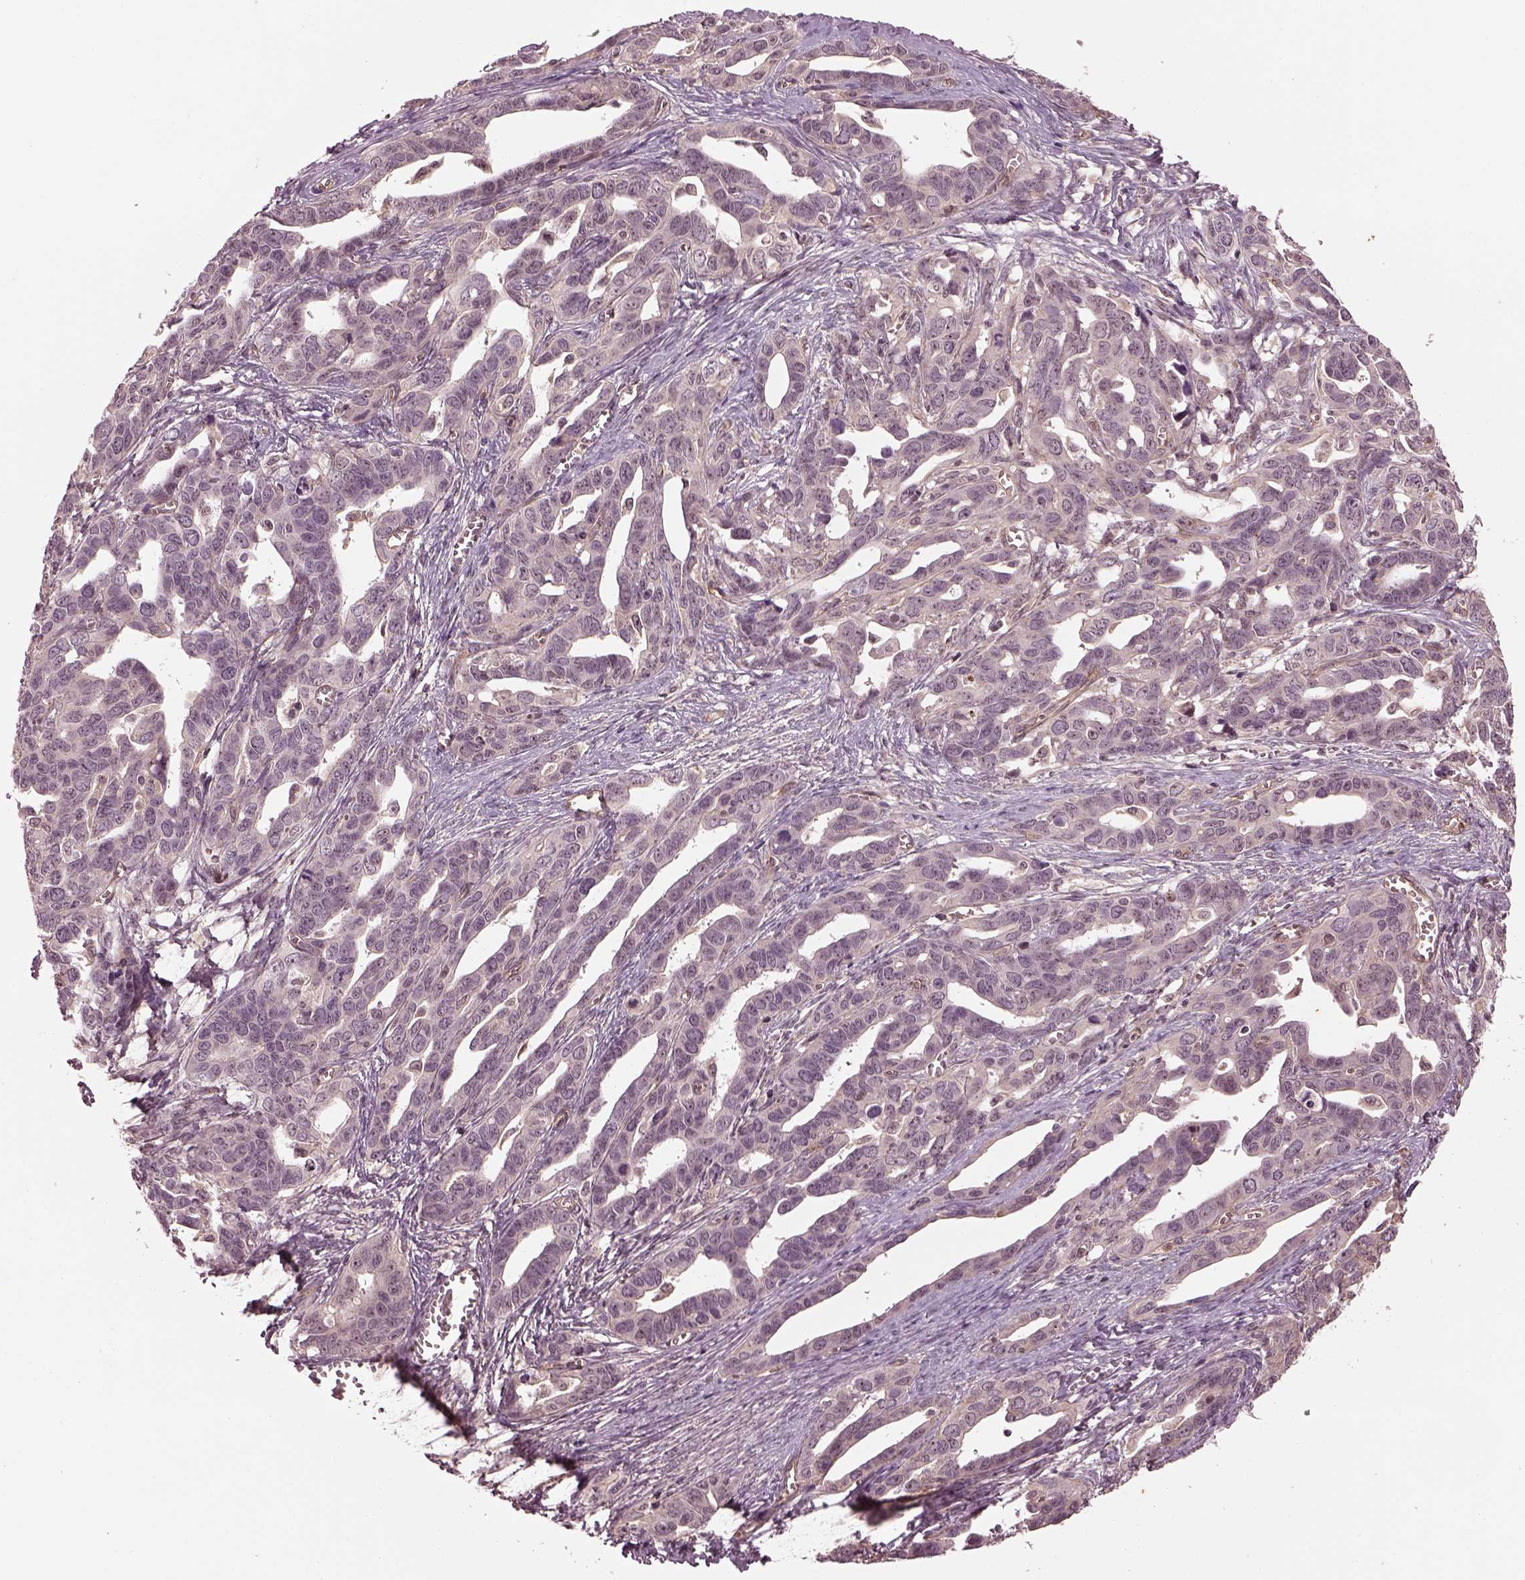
{"staining": {"intensity": "weak", "quantity": "<25%", "location": "nuclear"}, "tissue": "ovarian cancer", "cell_type": "Tumor cells", "image_type": "cancer", "snomed": [{"axis": "morphology", "description": "Cystadenocarcinoma, serous, NOS"}, {"axis": "topography", "description": "Ovary"}], "caption": "DAB (3,3'-diaminobenzidine) immunohistochemical staining of ovarian cancer displays no significant staining in tumor cells.", "gene": "GNRH1", "patient": {"sex": "female", "age": 69}}